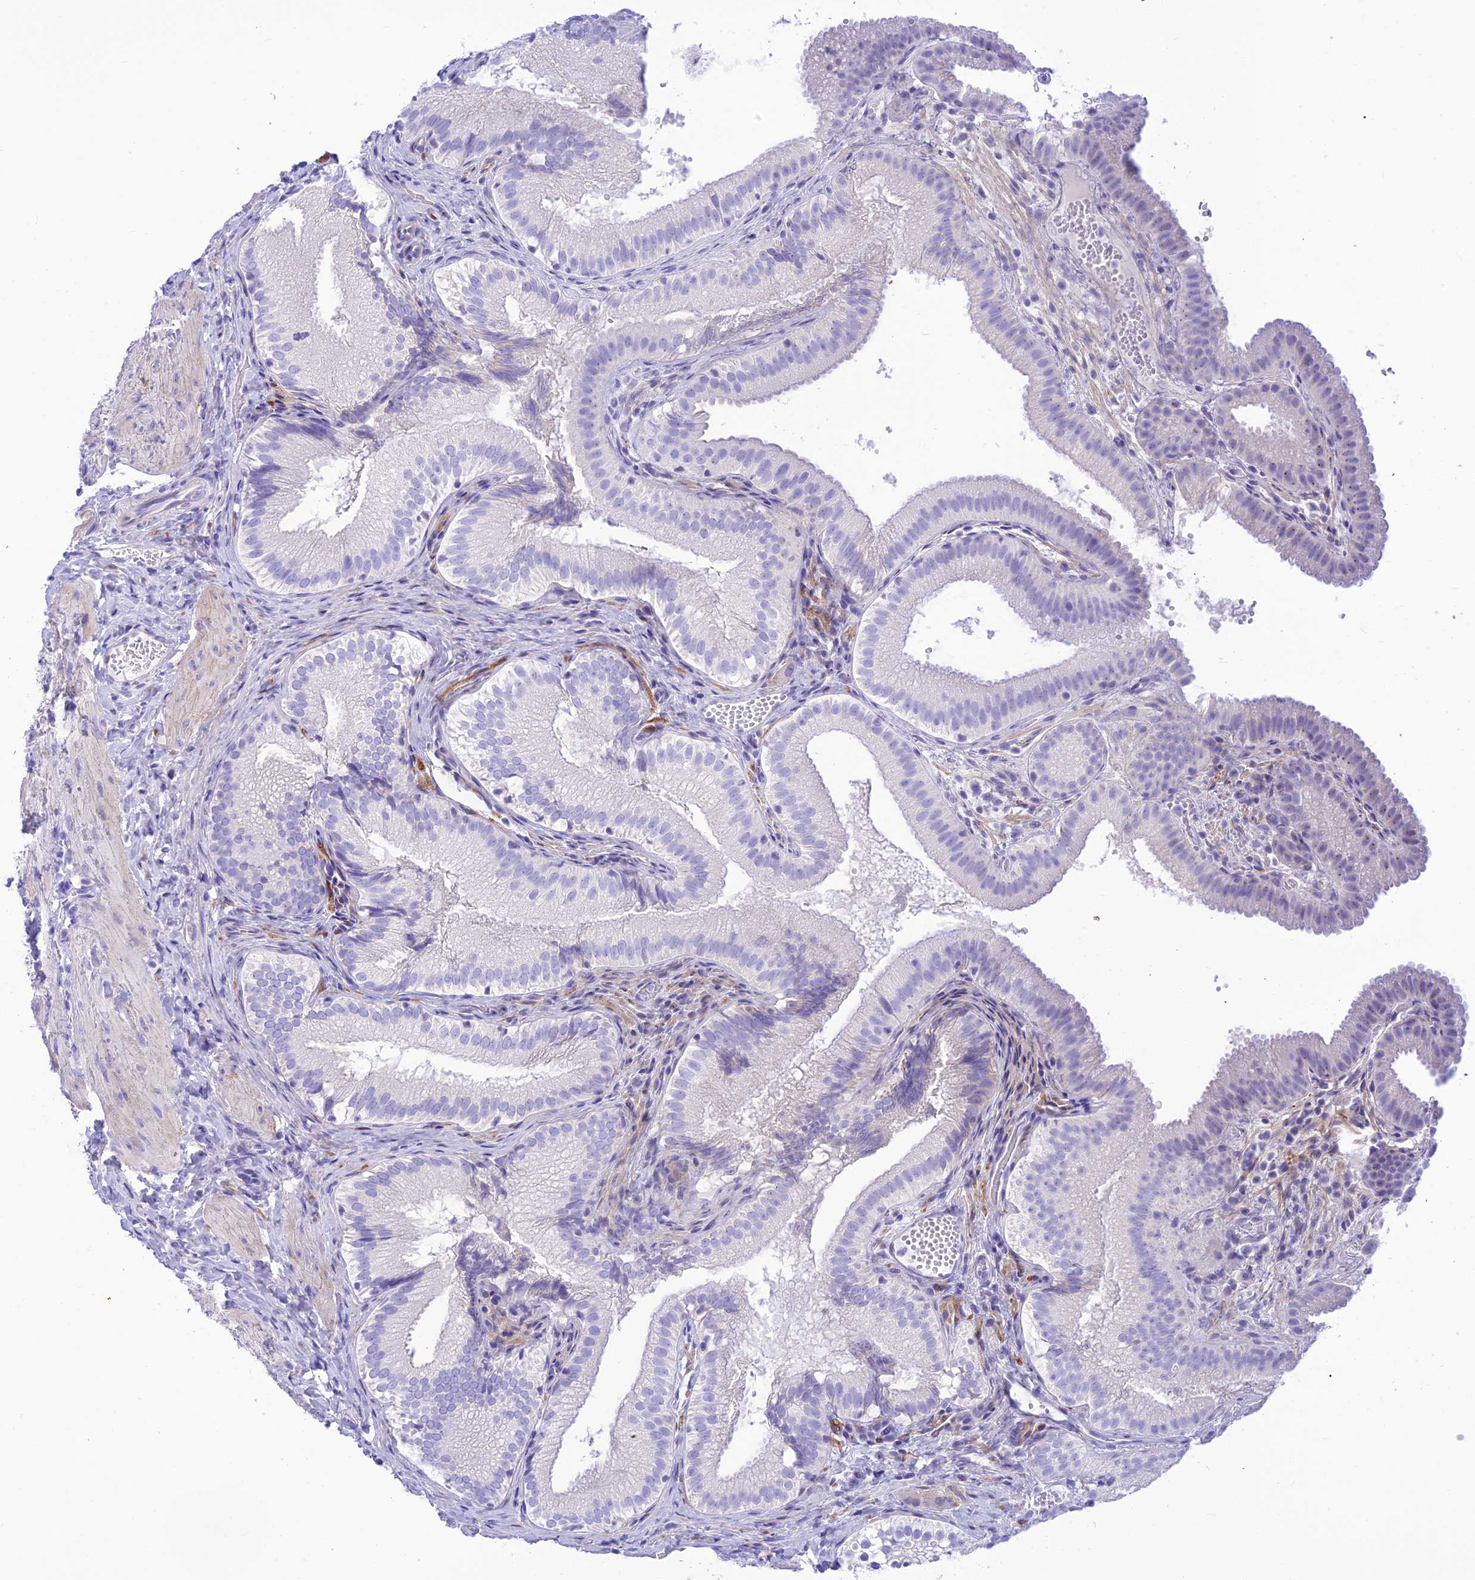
{"staining": {"intensity": "negative", "quantity": "none", "location": "none"}, "tissue": "gallbladder", "cell_type": "Glandular cells", "image_type": "normal", "snomed": [{"axis": "morphology", "description": "Normal tissue, NOS"}, {"axis": "topography", "description": "Gallbladder"}], "caption": "The photomicrograph demonstrates no staining of glandular cells in unremarkable gallbladder. Brightfield microscopy of immunohistochemistry (IHC) stained with DAB (brown) and hematoxylin (blue), captured at high magnification.", "gene": "PRNP", "patient": {"sex": "female", "age": 30}}